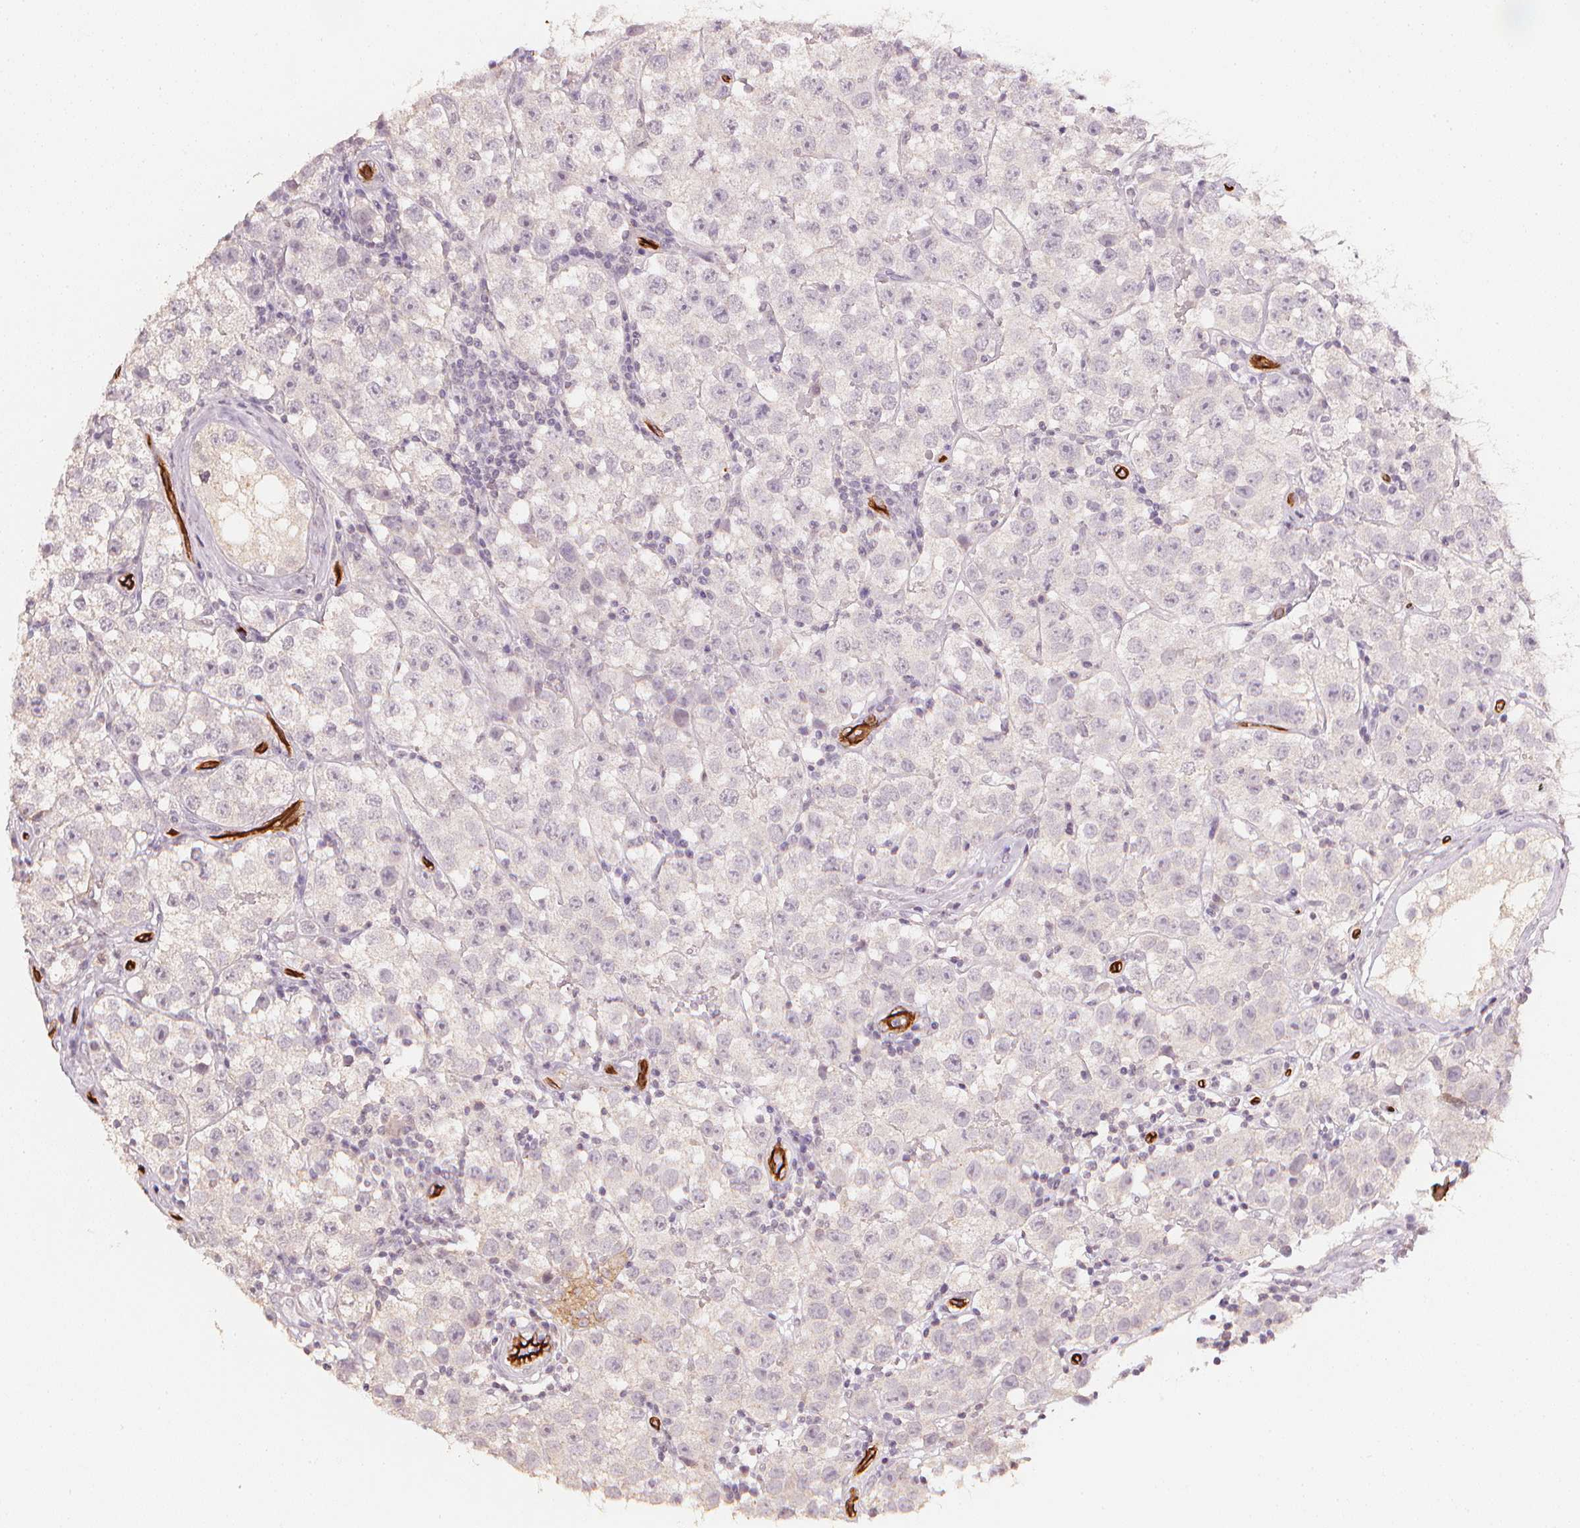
{"staining": {"intensity": "negative", "quantity": "none", "location": "none"}, "tissue": "testis cancer", "cell_type": "Tumor cells", "image_type": "cancer", "snomed": [{"axis": "morphology", "description": "Seminoma, NOS"}, {"axis": "topography", "description": "Testis"}], "caption": "DAB immunohistochemical staining of testis seminoma displays no significant expression in tumor cells.", "gene": "CIB1", "patient": {"sex": "male", "age": 34}}